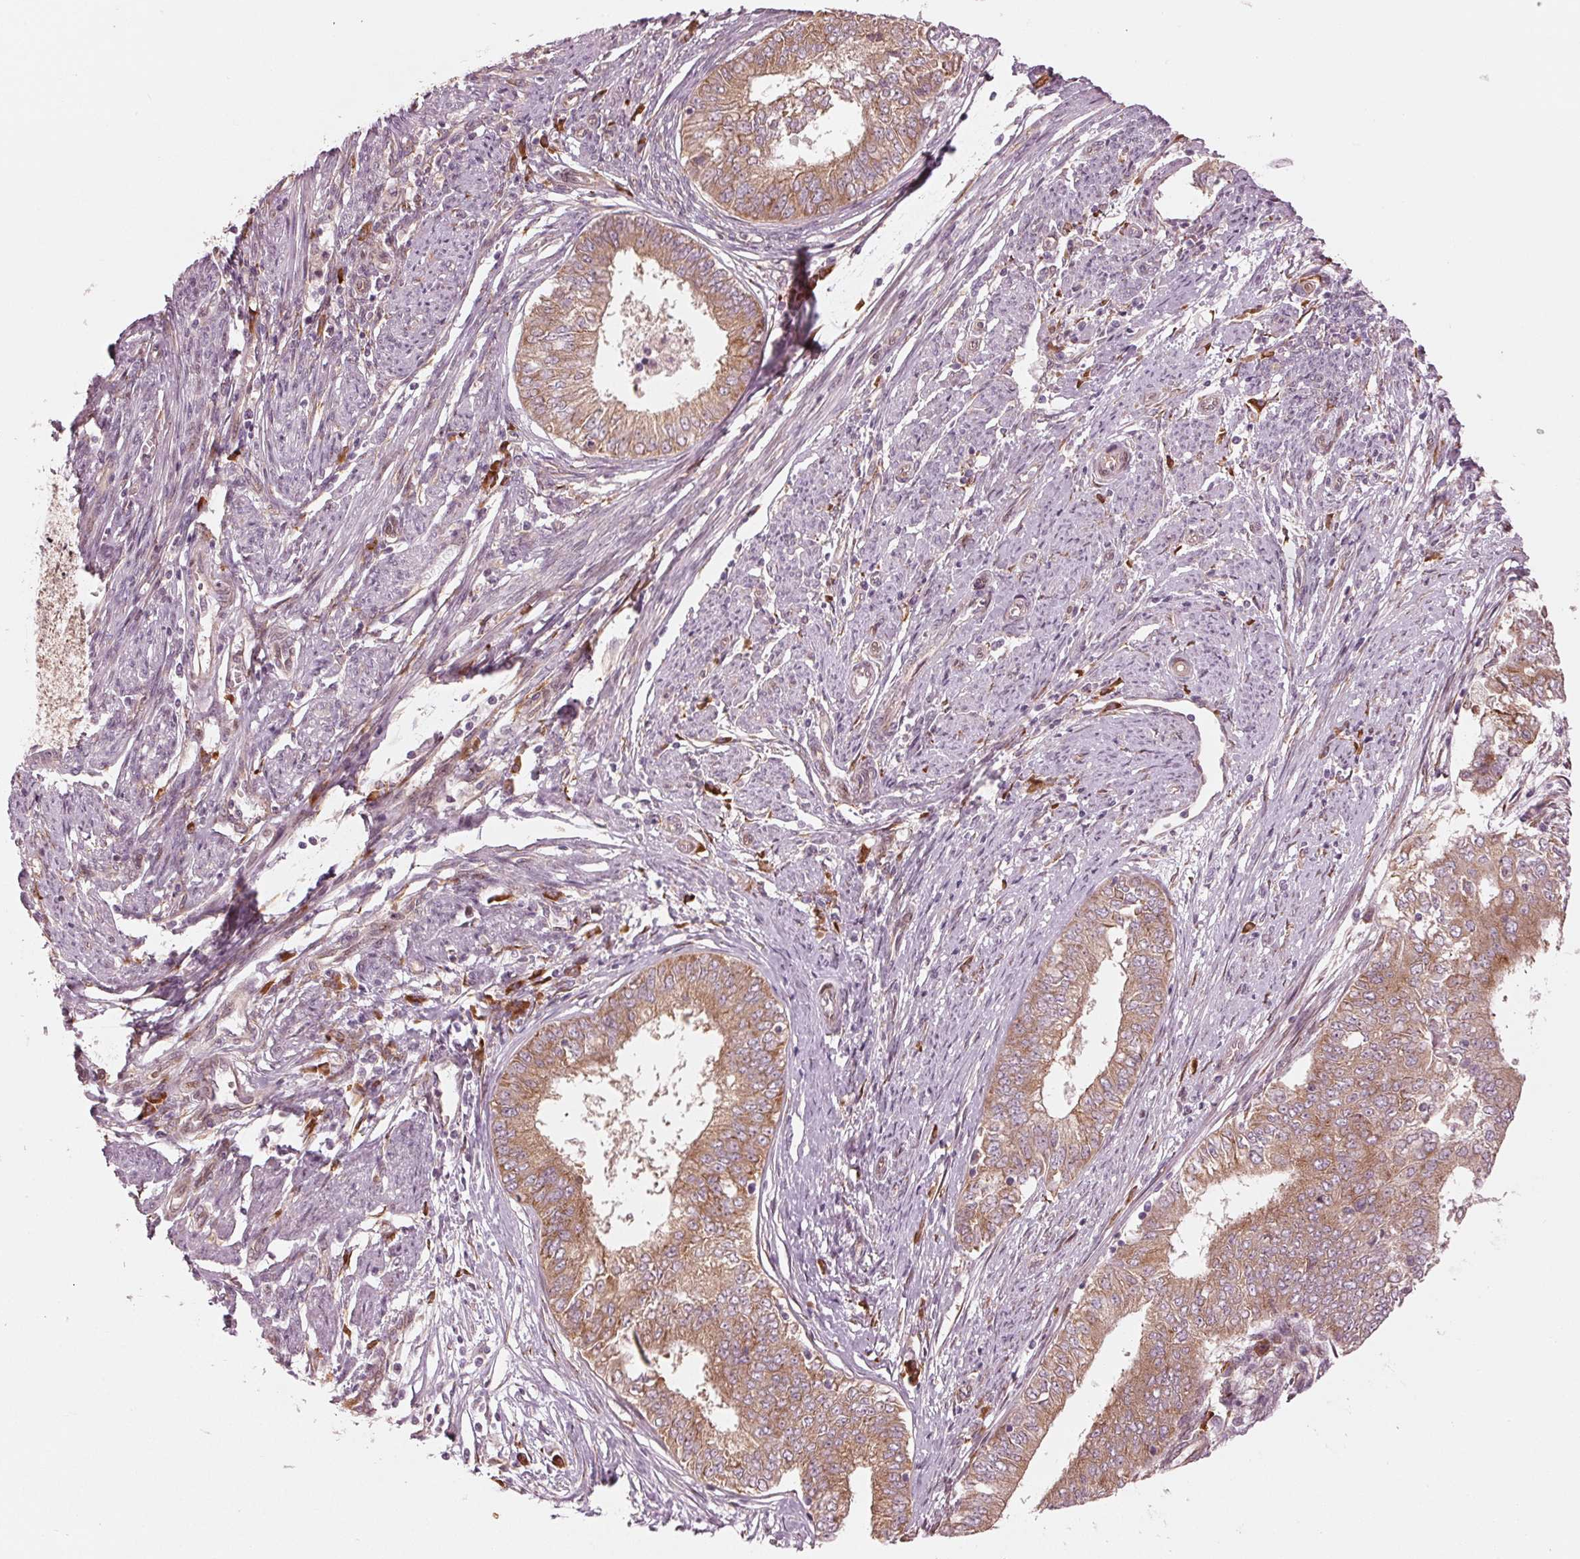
{"staining": {"intensity": "moderate", "quantity": ">75%", "location": "cytoplasmic/membranous"}, "tissue": "endometrial cancer", "cell_type": "Tumor cells", "image_type": "cancer", "snomed": [{"axis": "morphology", "description": "Adenocarcinoma, NOS"}, {"axis": "topography", "description": "Endometrium"}], "caption": "The image reveals a brown stain indicating the presence of a protein in the cytoplasmic/membranous of tumor cells in endometrial cancer (adenocarcinoma).", "gene": "CMIP", "patient": {"sex": "female", "age": 62}}